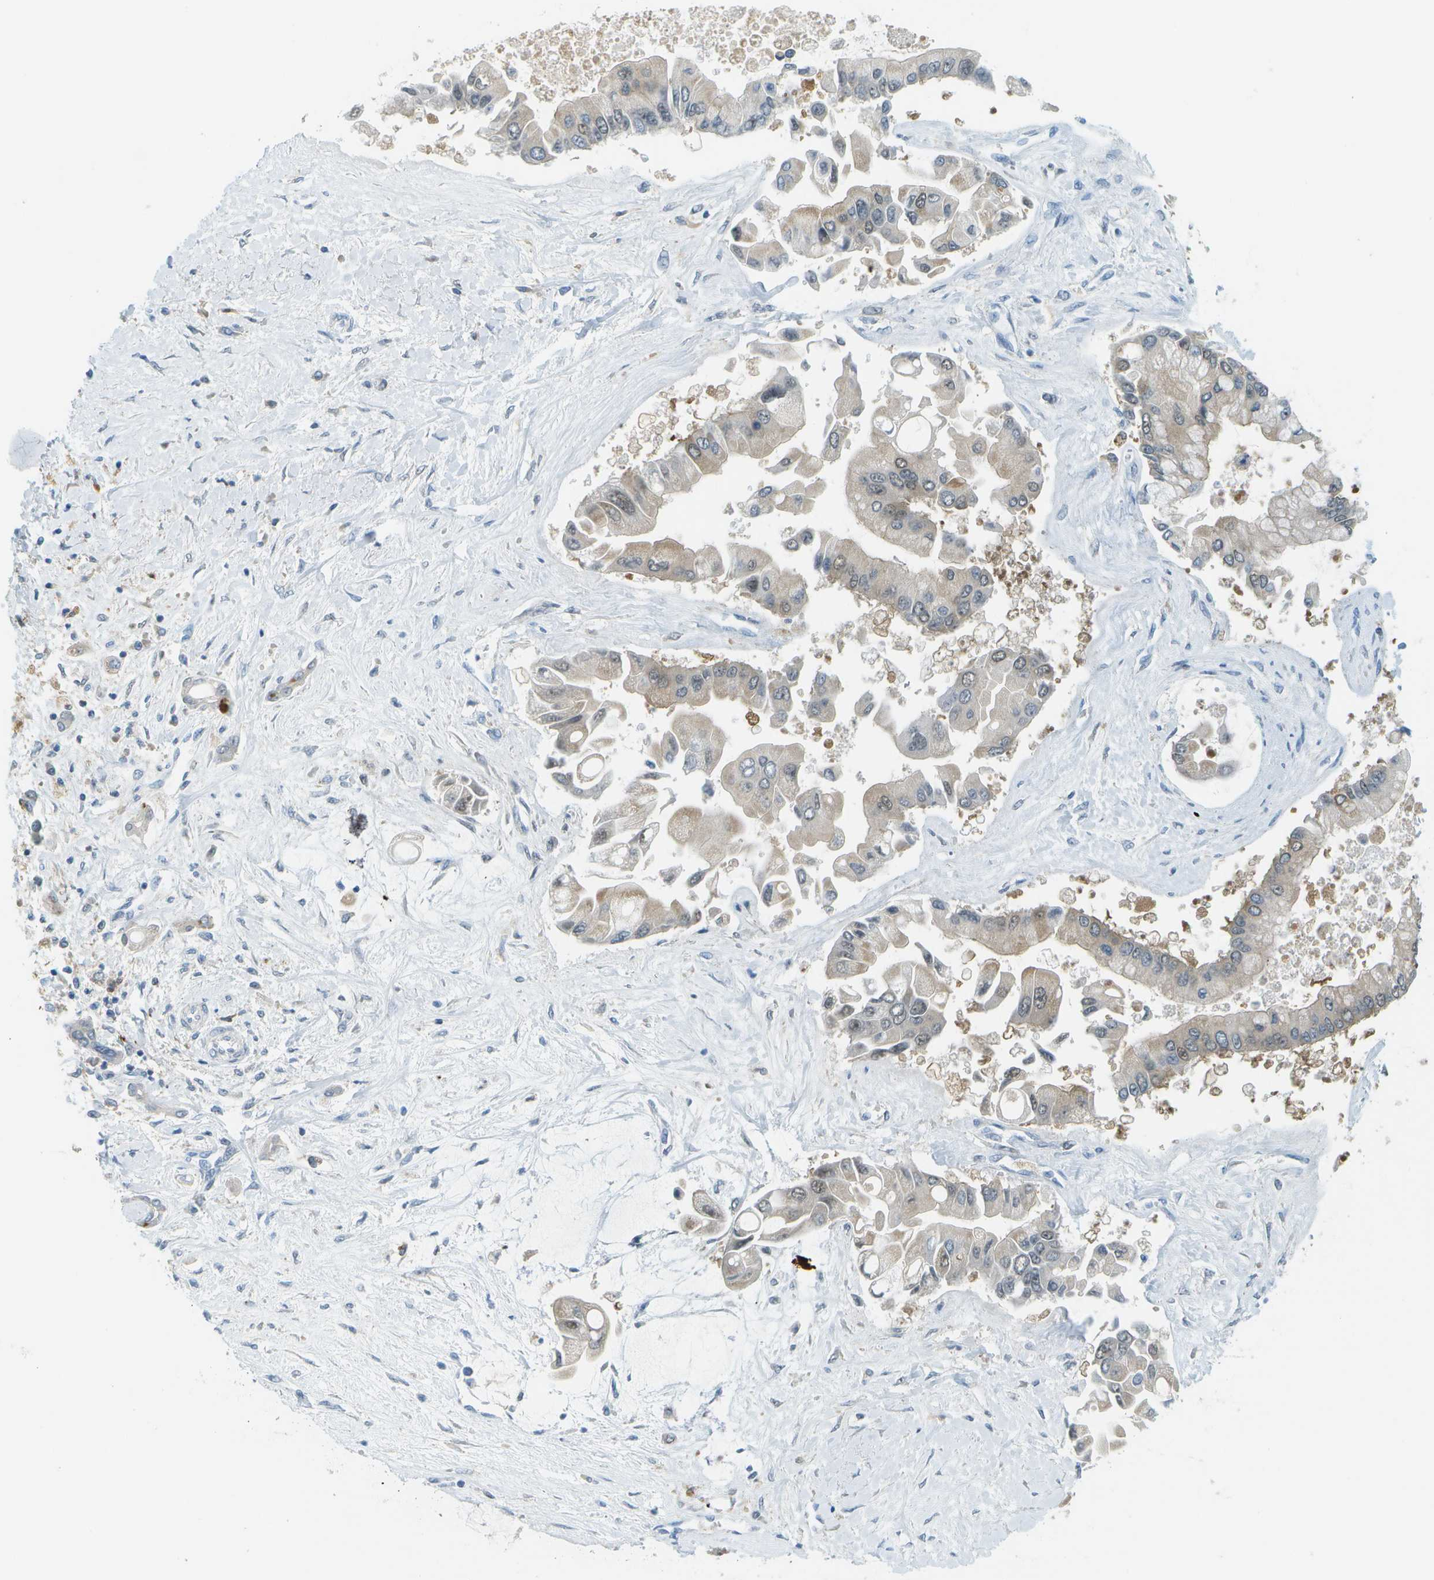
{"staining": {"intensity": "weak", "quantity": "<25%", "location": "cytoplasmic/membranous"}, "tissue": "liver cancer", "cell_type": "Tumor cells", "image_type": "cancer", "snomed": [{"axis": "morphology", "description": "Cholangiocarcinoma"}, {"axis": "topography", "description": "Liver"}], "caption": "Tumor cells show no significant protein staining in liver cancer. (DAB IHC, high magnification).", "gene": "CDH23", "patient": {"sex": "male", "age": 50}}